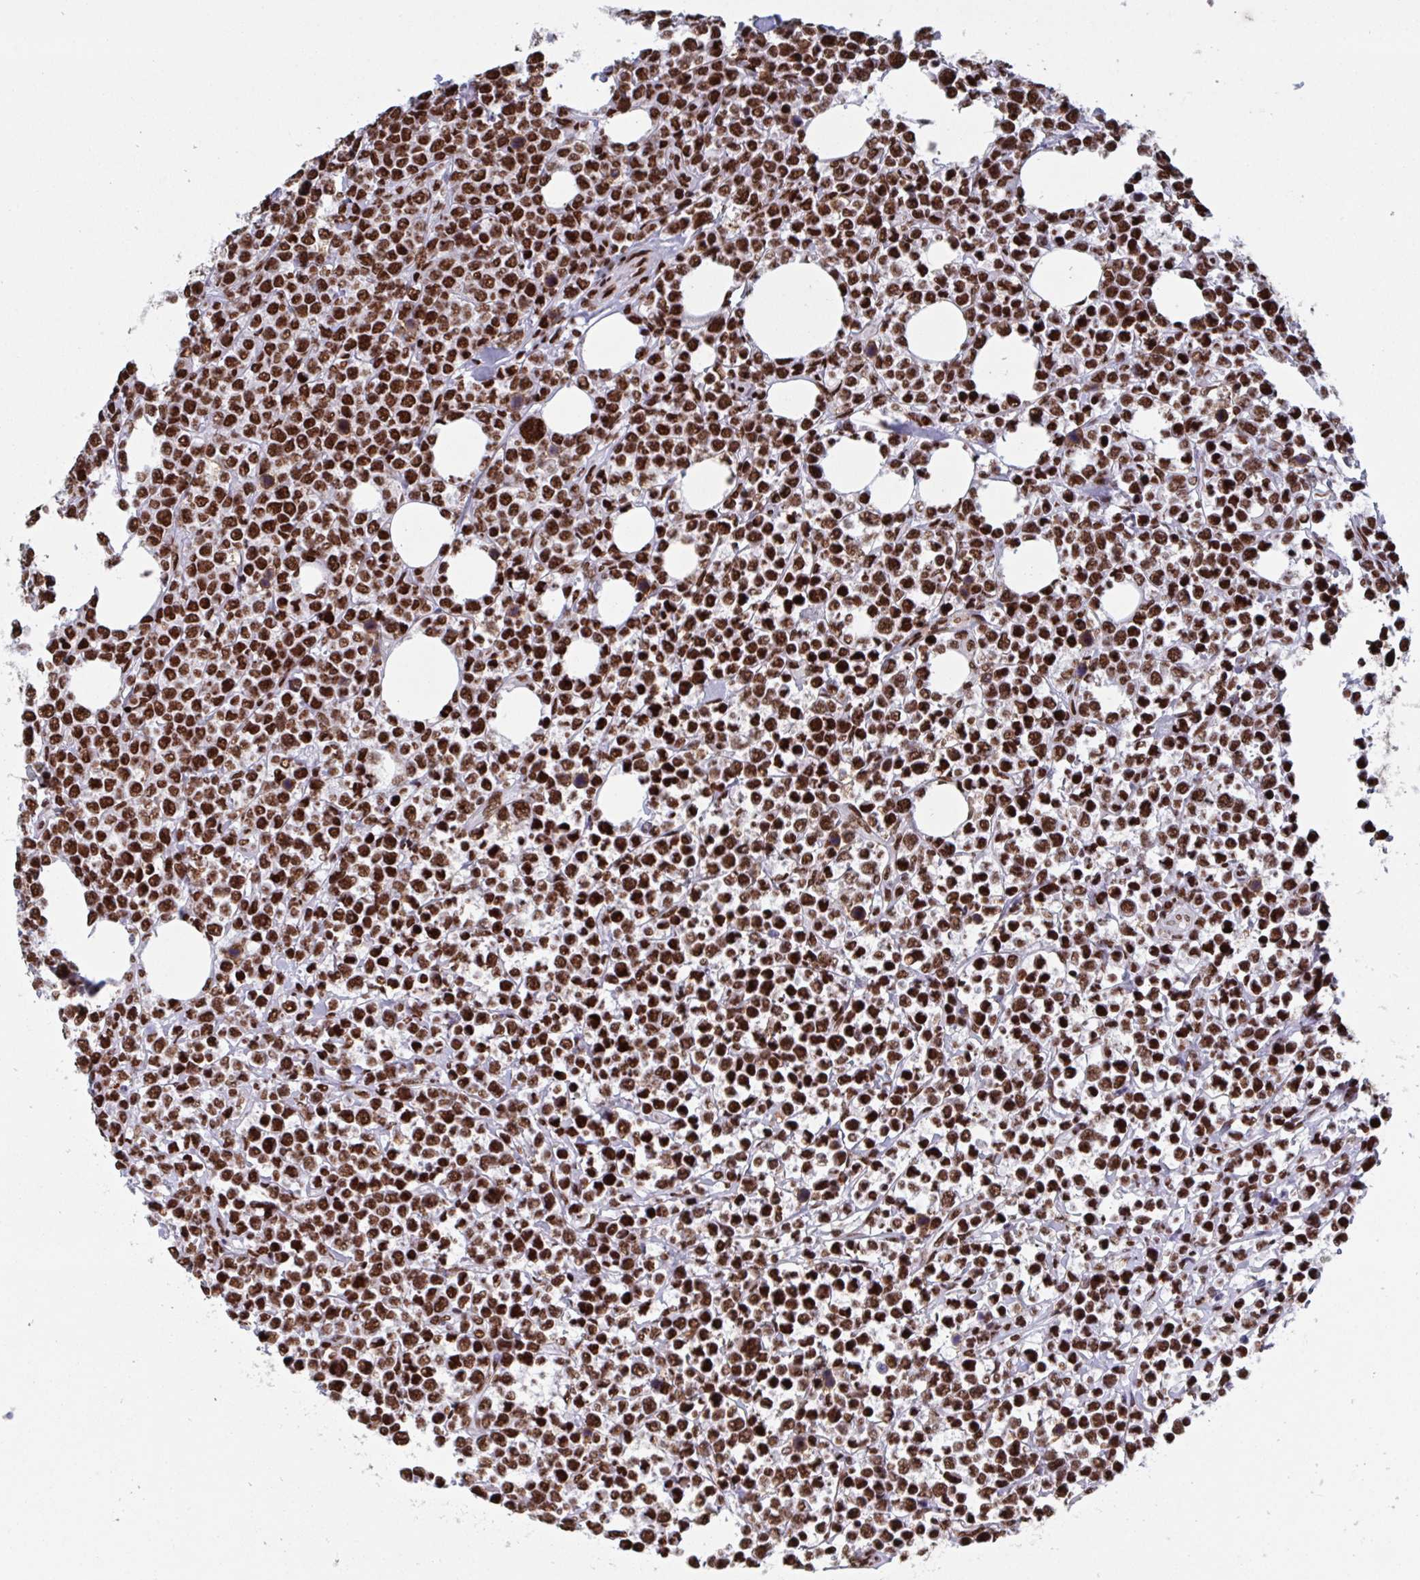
{"staining": {"intensity": "strong", "quantity": ">75%", "location": "nuclear"}, "tissue": "lymphoma", "cell_type": "Tumor cells", "image_type": "cancer", "snomed": [{"axis": "morphology", "description": "Malignant lymphoma, non-Hodgkin's type, High grade"}, {"axis": "topography", "description": "Soft tissue"}], "caption": "This is an image of immunohistochemistry (IHC) staining of lymphoma, which shows strong positivity in the nuclear of tumor cells.", "gene": "ZNF607", "patient": {"sex": "female", "age": 56}}